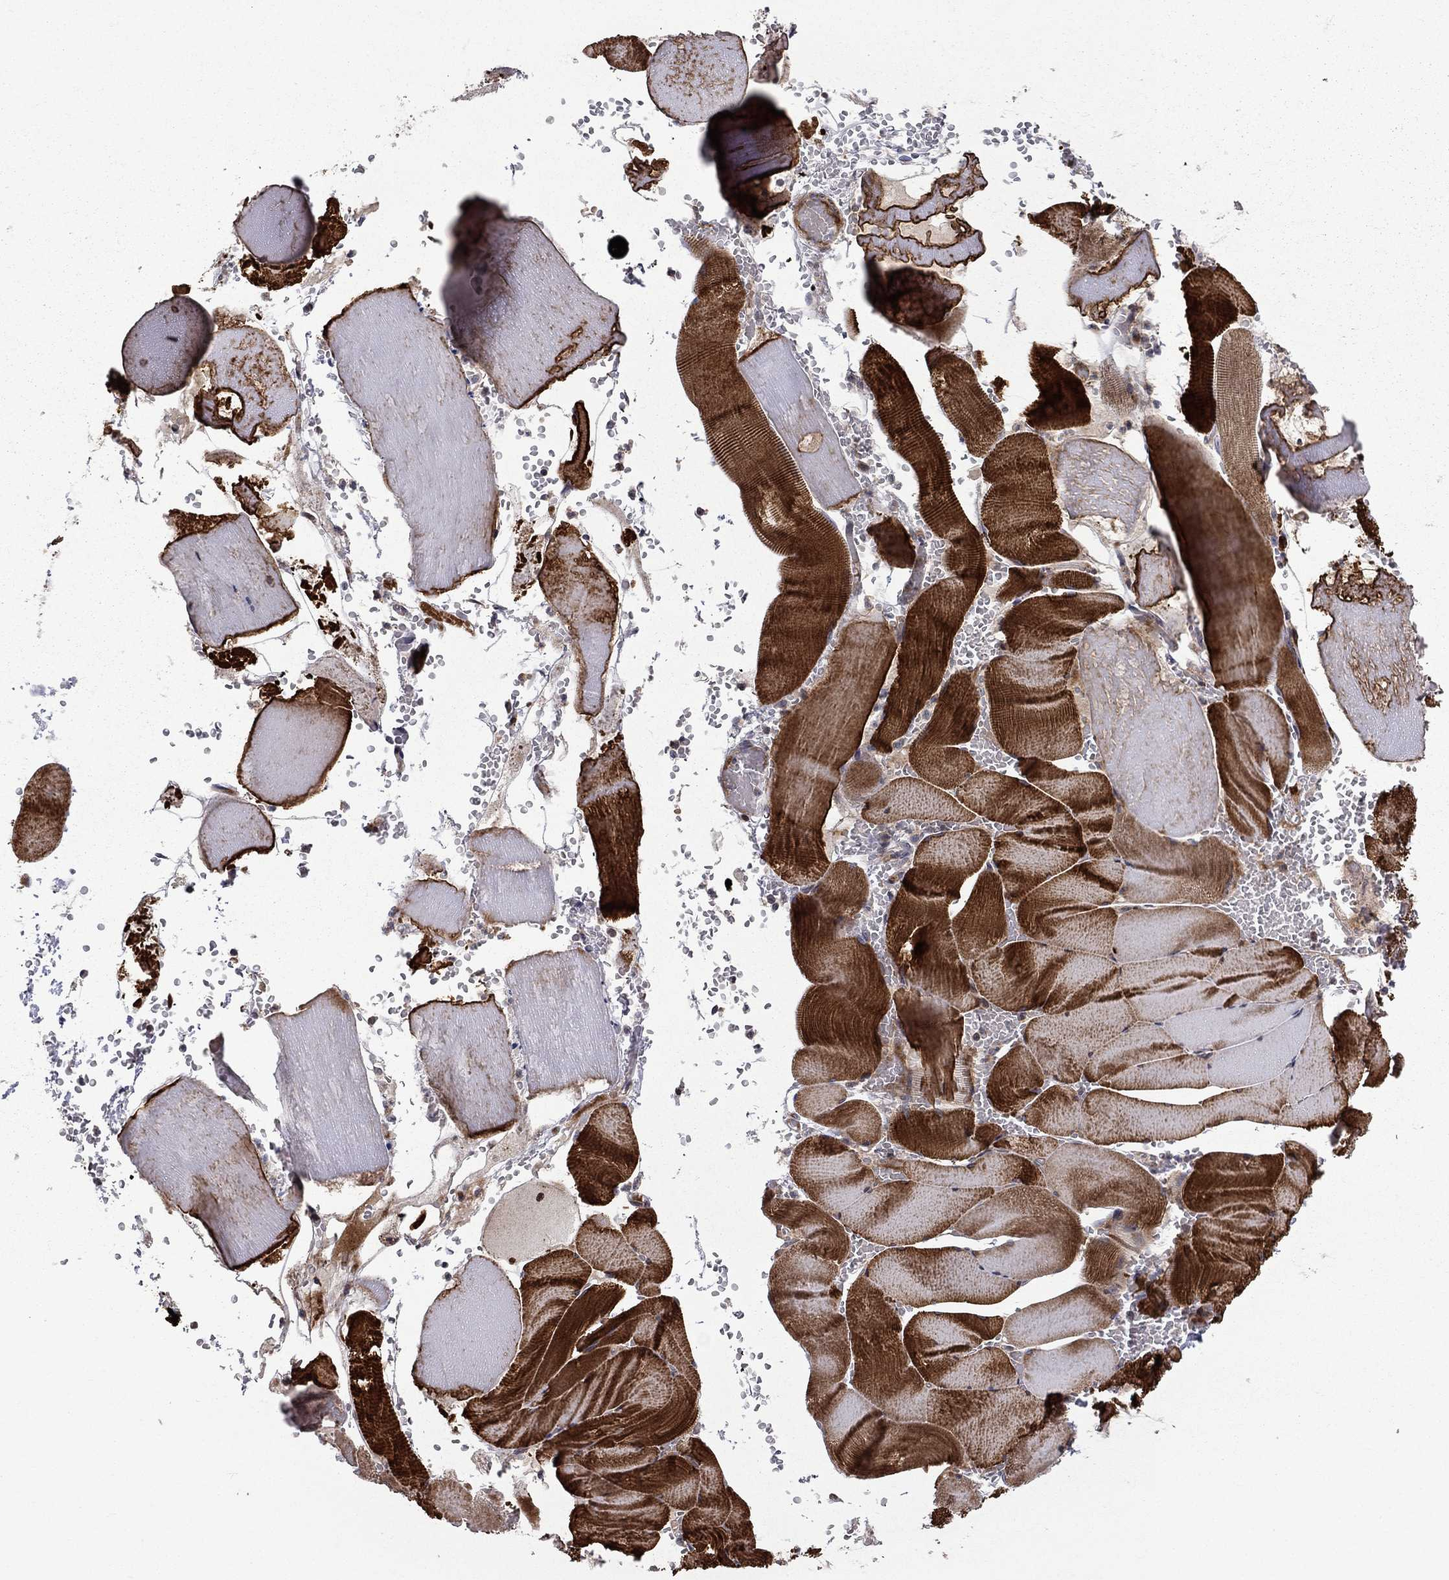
{"staining": {"intensity": "strong", "quantity": ">75%", "location": "cytoplasmic/membranous"}, "tissue": "skeletal muscle", "cell_type": "Myocytes", "image_type": "normal", "snomed": [{"axis": "morphology", "description": "Normal tissue, NOS"}, {"axis": "topography", "description": "Skeletal muscle"}], "caption": "Benign skeletal muscle reveals strong cytoplasmic/membranous staining in approximately >75% of myocytes, visualized by immunohistochemistry. The staining was performed using DAB to visualize the protein expression in brown, while the nuclei were stained in blue with hematoxylin (Magnification: 20x).", "gene": "MIOS", "patient": {"sex": "male", "age": 56}}